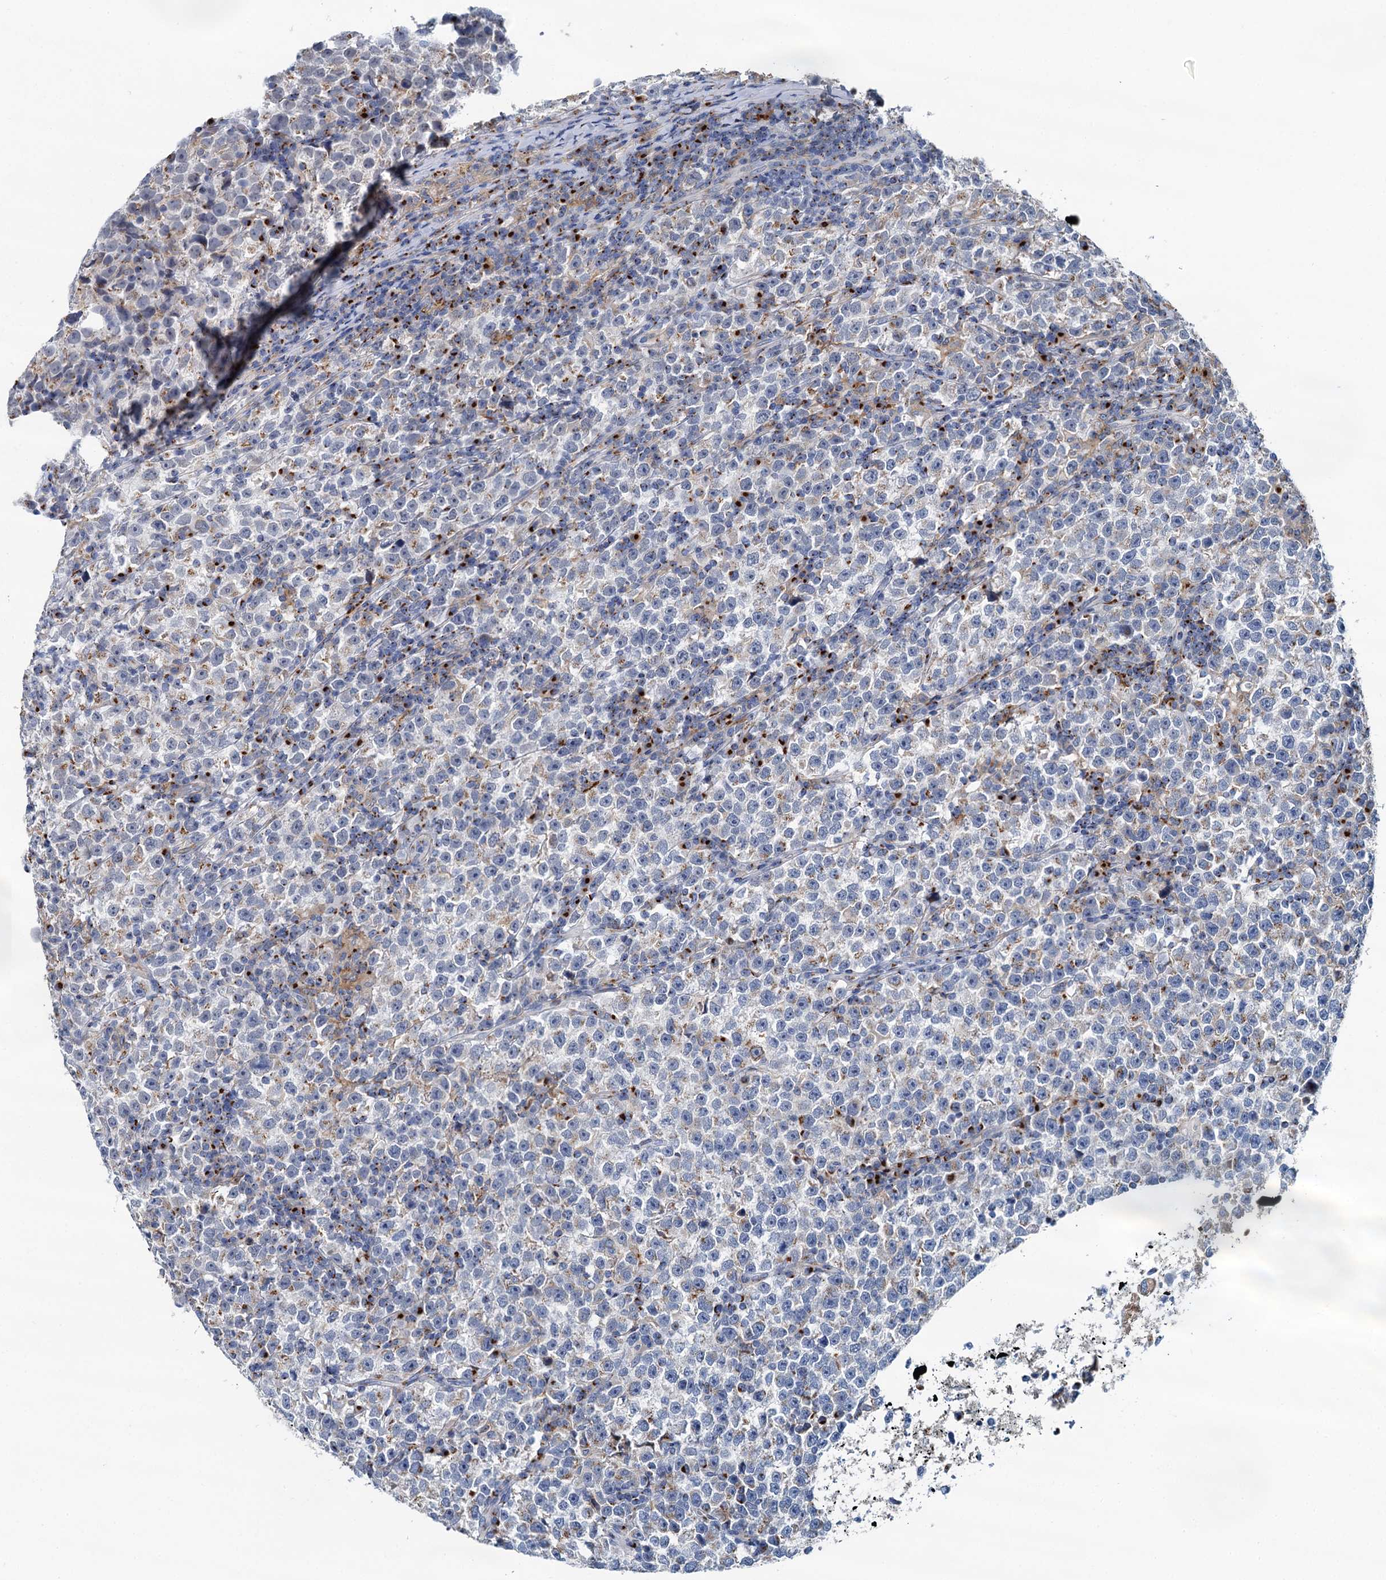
{"staining": {"intensity": "strong", "quantity": "<25%", "location": "cytoplasmic/membranous"}, "tissue": "testis cancer", "cell_type": "Tumor cells", "image_type": "cancer", "snomed": [{"axis": "morphology", "description": "Normal tissue, NOS"}, {"axis": "morphology", "description": "Seminoma, NOS"}, {"axis": "topography", "description": "Testis"}], "caption": "A photomicrograph showing strong cytoplasmic/membranous staining in approximately <25% of tumor cells in seminoma (testis), as visualized by brown immunohistochemical staining.", "gene": "BET1L", "patient": {"sex": "male", "age": 43}}